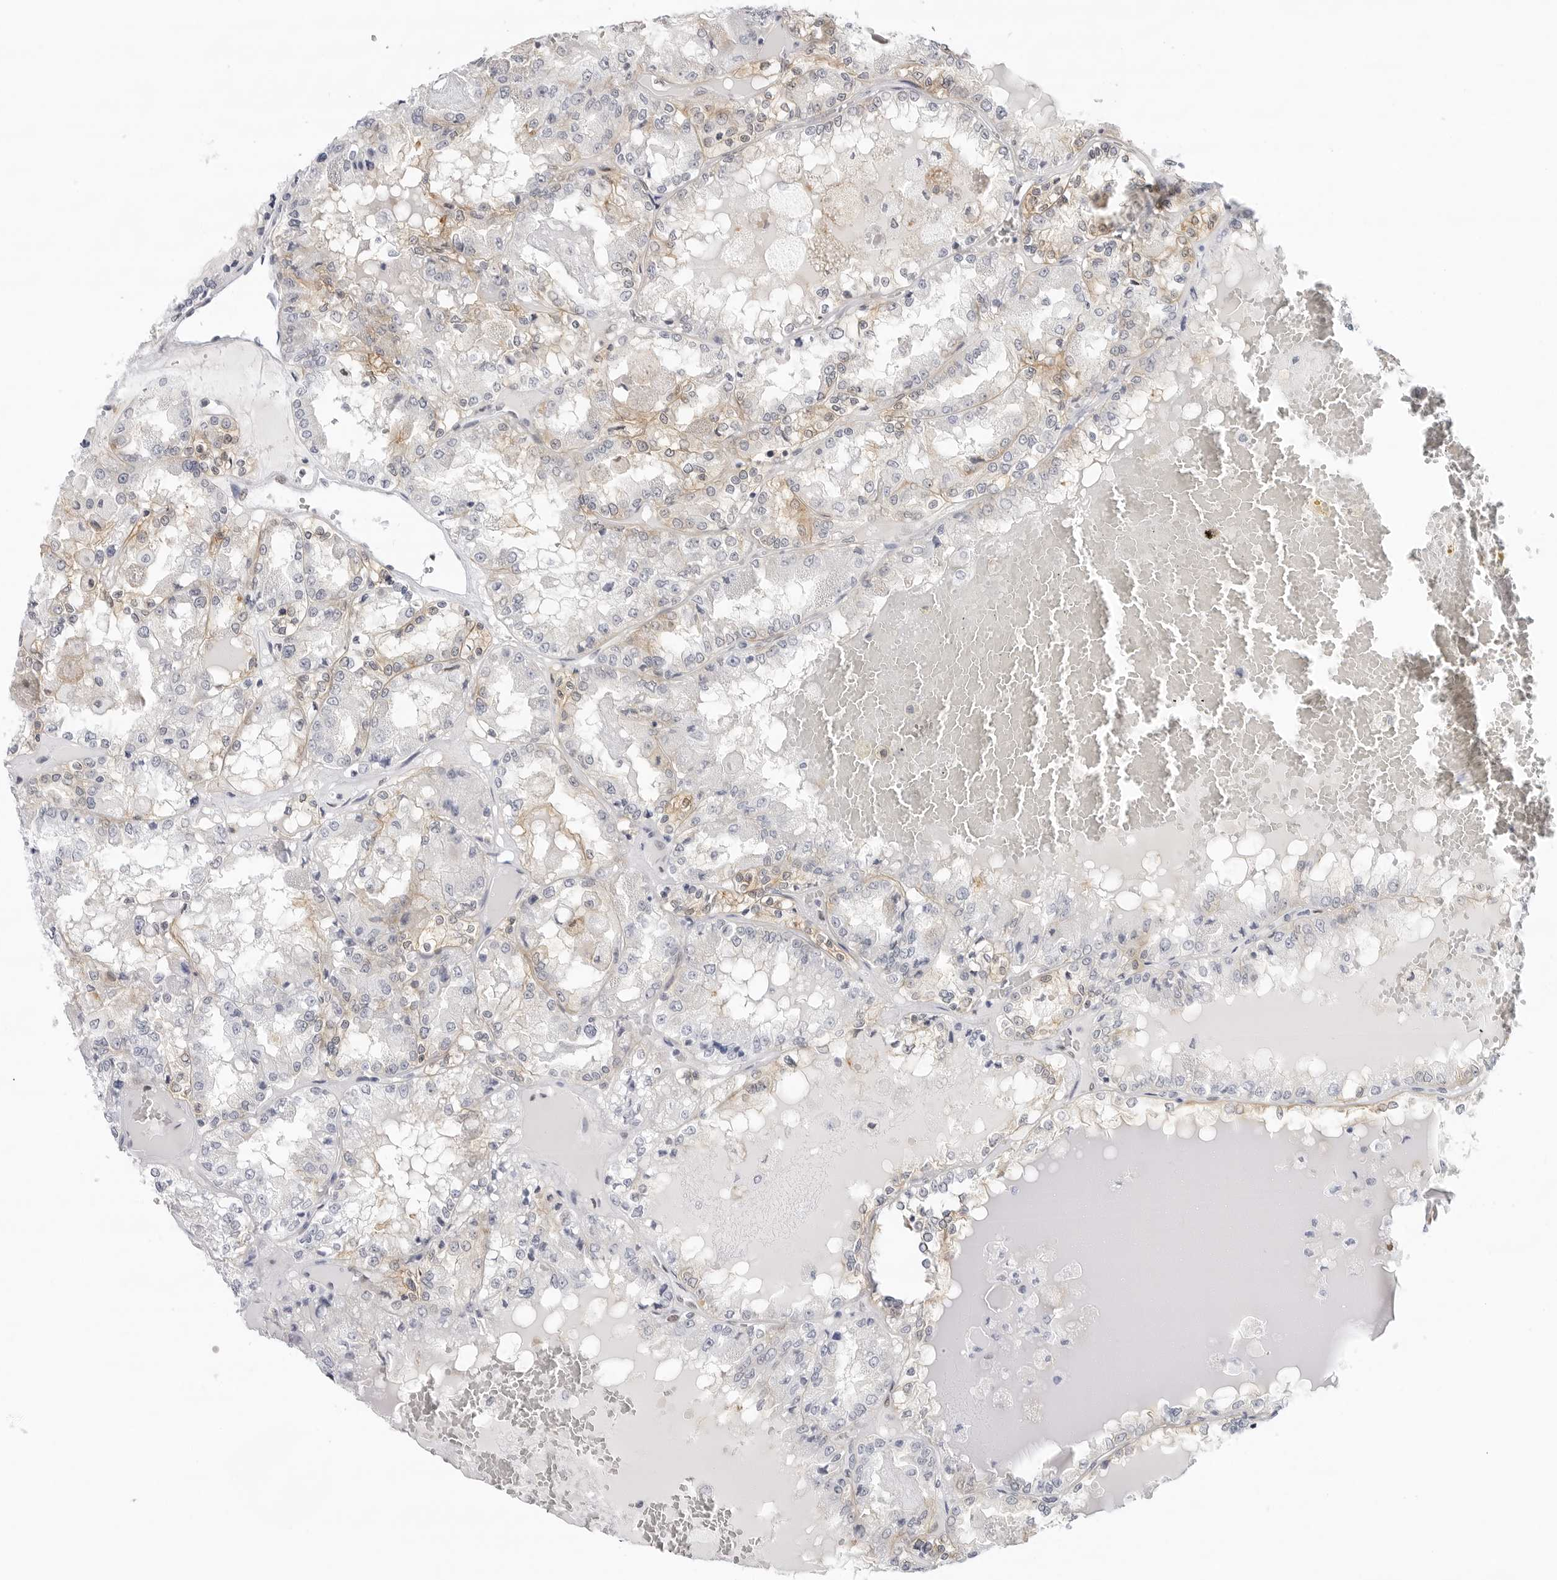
{"staining": {"intensity": "weak", "quantity": "25%-75%", "location": "cytoplasmic/membranous"}, "tissue": "renal cancer", "cell_type": "Tumor cells", "image_type": "cancer", "snomed": [{"axis": "morphology", "description": "Adenocarcinoma, NOS"}, {"axis": "topography", "description": "Kidney"}], "caption": "Weak cytoplasmic/membranous protein staining is seen in about 25%-75% of tumor cells in adenocarcinoma (renal). The staining was performed using DAB to visualize the protein expression in brown, while the nuclei were stained in blue with hematoxylin (Magnification: 20x).", "gene": "SLC19A1", "patient": {"sex": "female", "age": 56}}